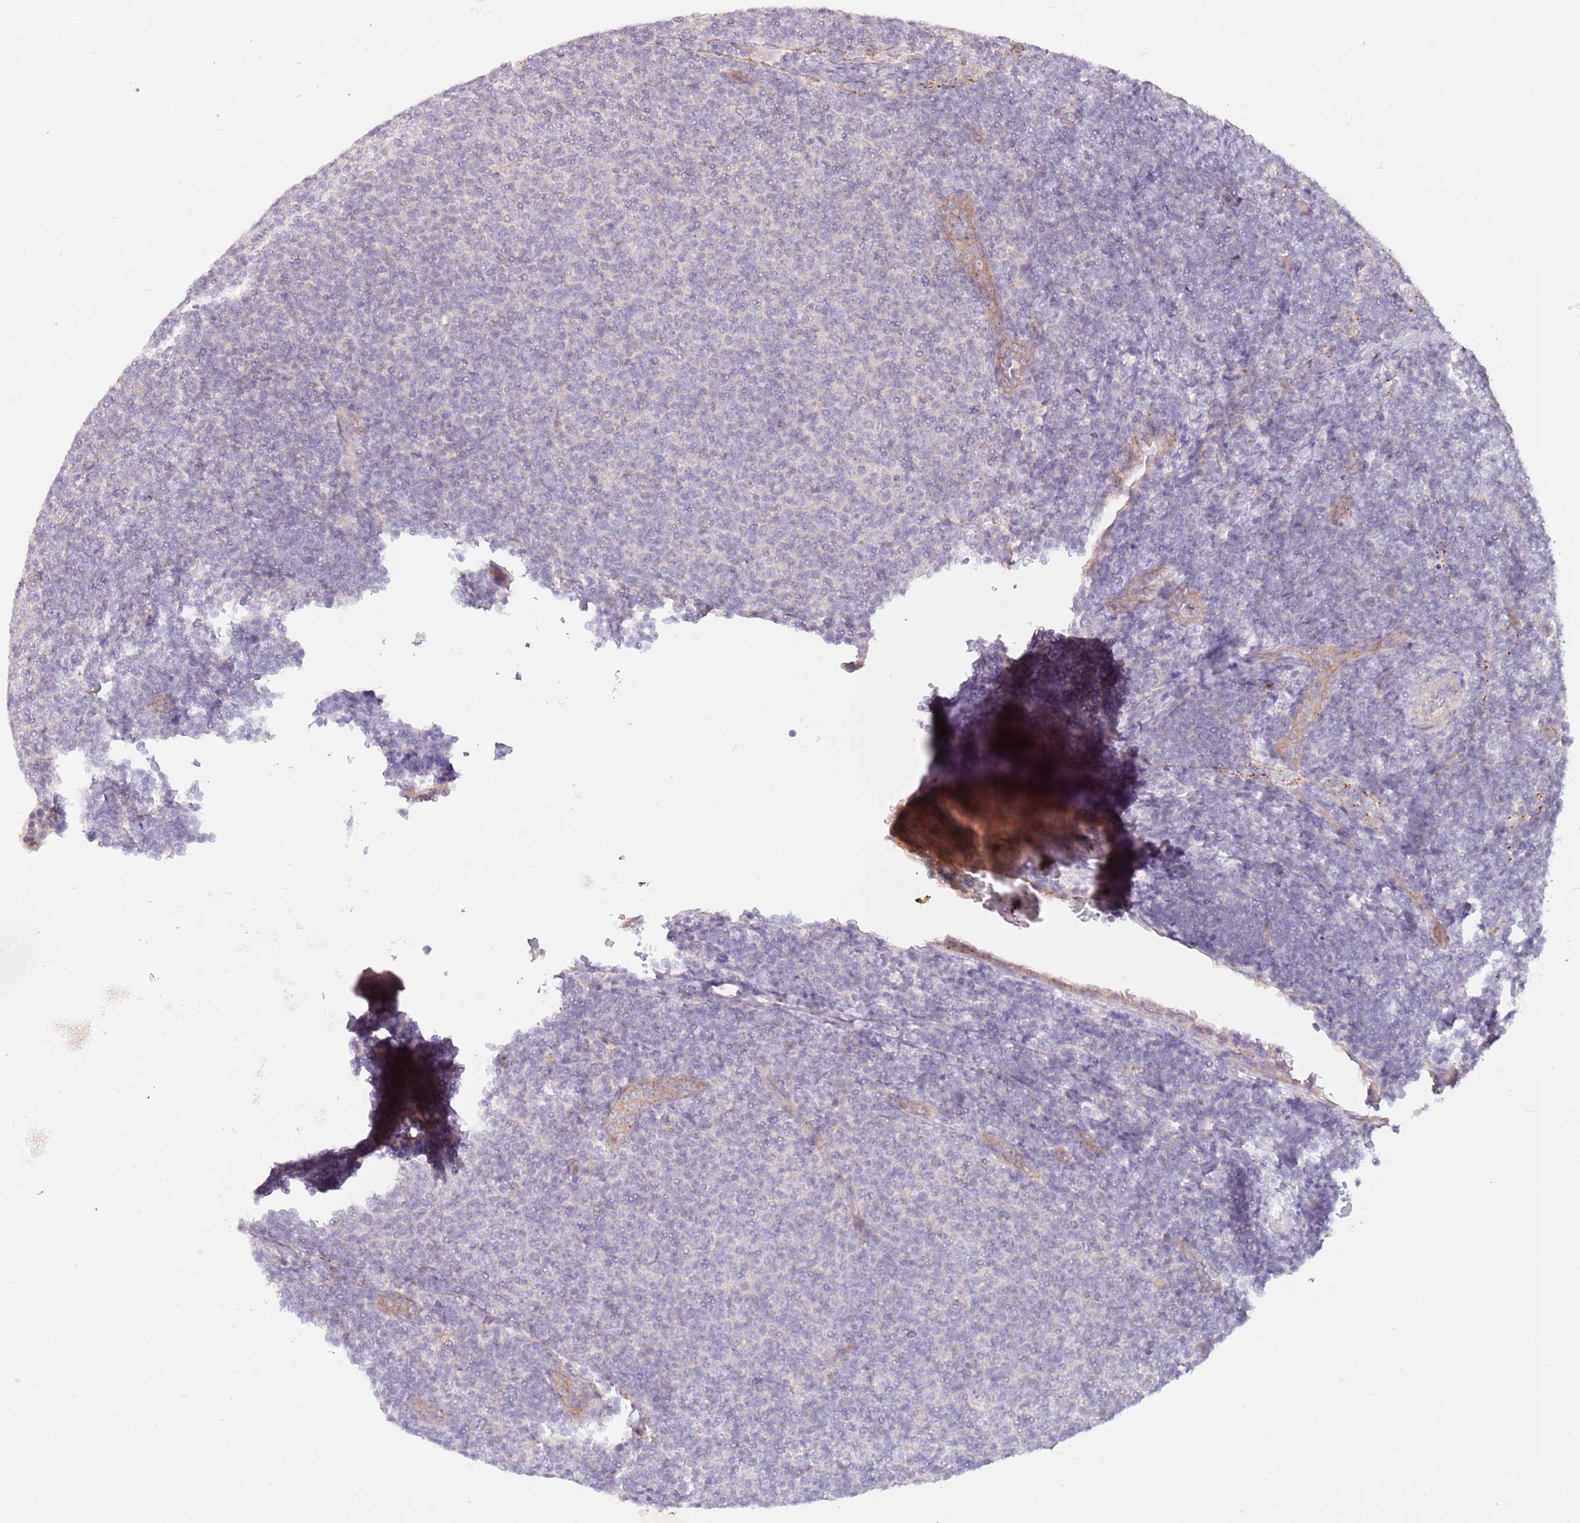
{"staining": {"intensity": "negative", "quantity": "none", "location": "none"}, "tissue": "lymphoma", "cell_type": "Tumor cells", "image_type": "cancer", "snomed": [{"axis": "morphology", "description": "Malignant lymphoma, non-Hodgkin's type, Low grade"}, {"axis": "topography", "description": "Lymph node"}], "caption": "The immunohistochemistry photomicrograph has no significant expression in tumor cells of lymphoma tissue.", "gene": "SAV1", "patient": {"sex": "male", "age": 66}}